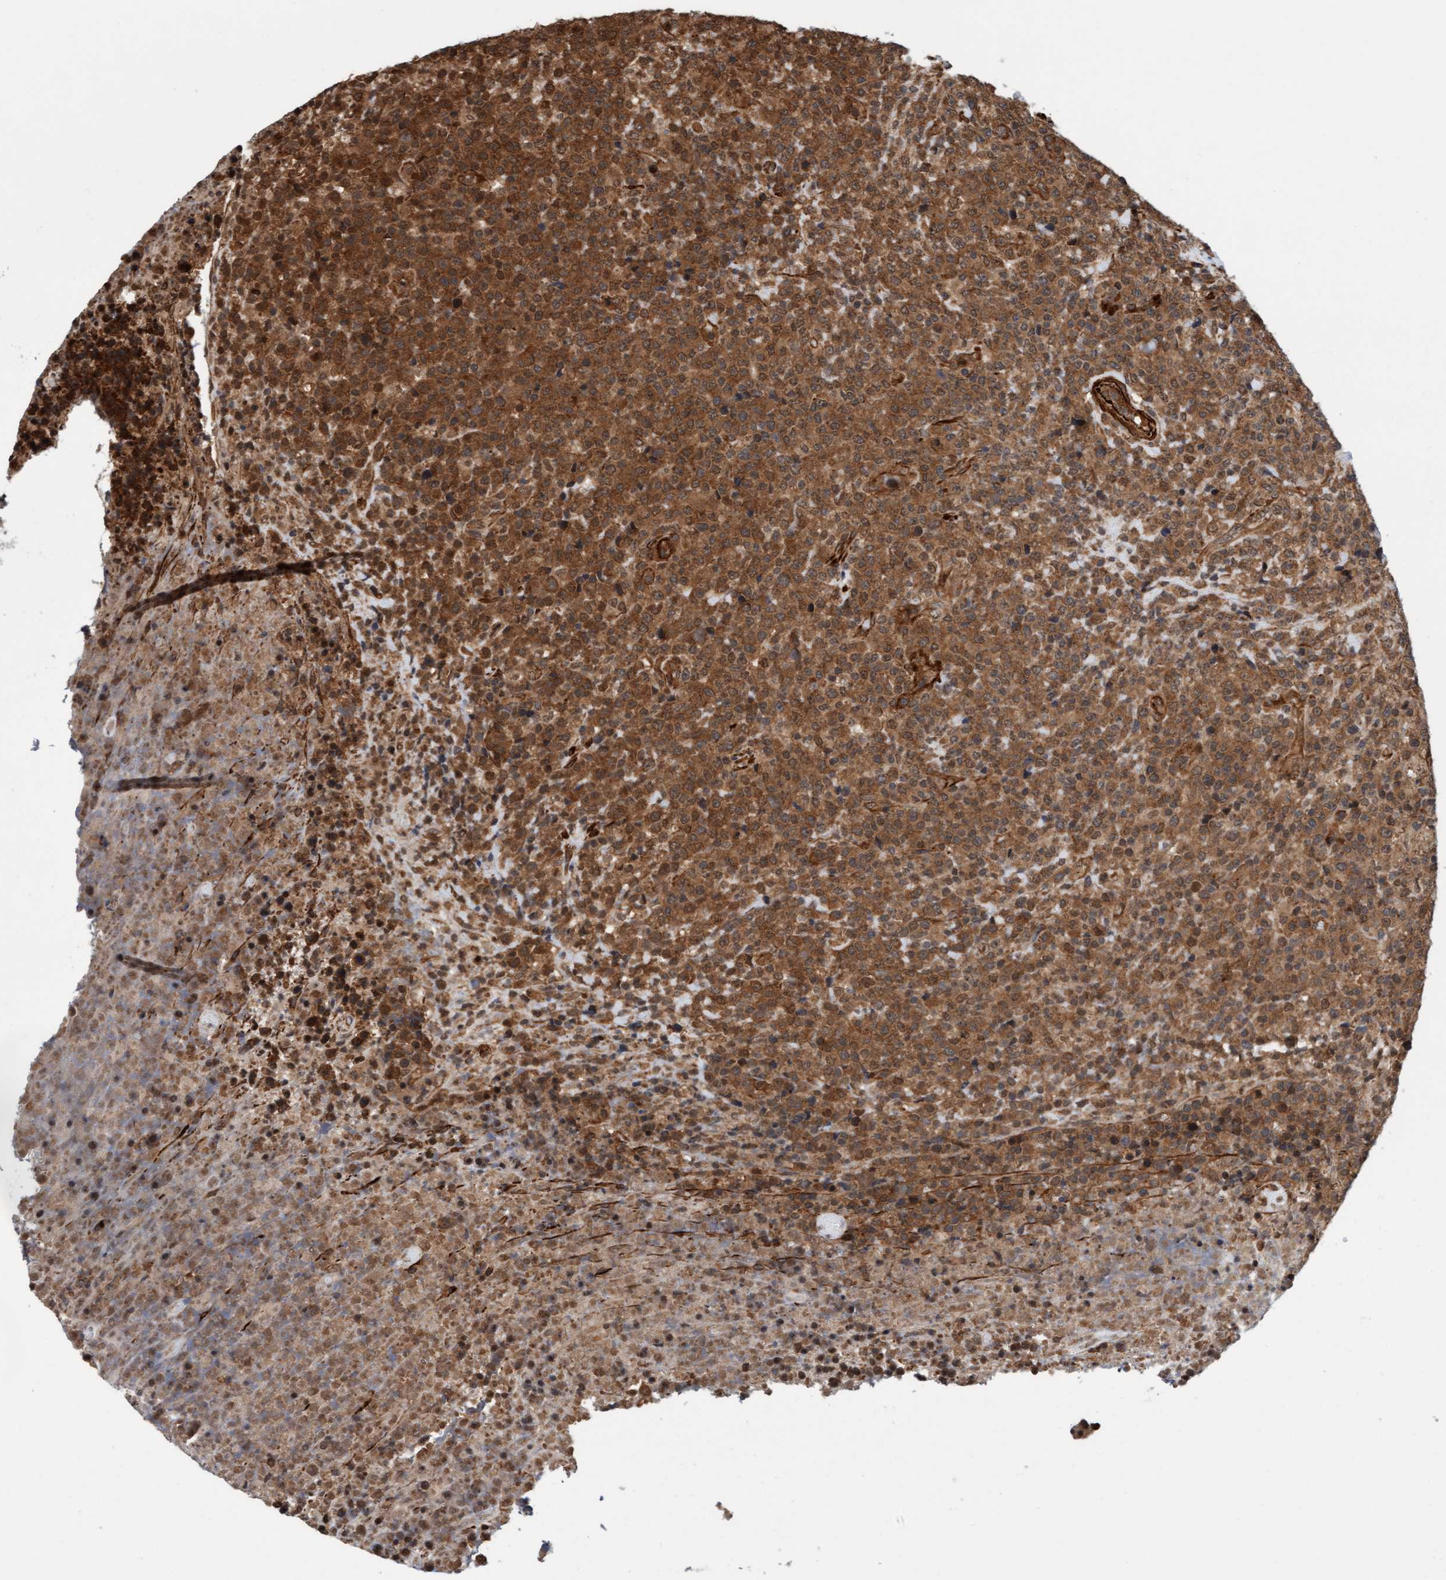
{"staining": {"intensity": "moderate", "quantity": ">75%", "location": "cytoplasmic/membranous,nuclear"}, "tissue": "lymphoma", "cell_type": "Tumor cells", "image_type": "cancer", "snomed": [{"axis": "morphology", "description": "Malignant lymphoma, non-Hodgkin's type, High grade"}, {"axis": "topography", "description": "Lymph node"}], "caption": "The micrograph shows staining of malignant lymphoma, non-Hodgkin's type (high-grade), revealing moderate cytoplasmic/membranous and nuclear protein expression (brown color) within tumor cells. The protein of interest is stained brown, and the nuclei are stained in blue (DAB (3,3'-diaminobenzidine) IHC with brightfield microscopy, high magnification).", "gene": "STXBP4", "patient": {"sex": "male", "age": 13}}